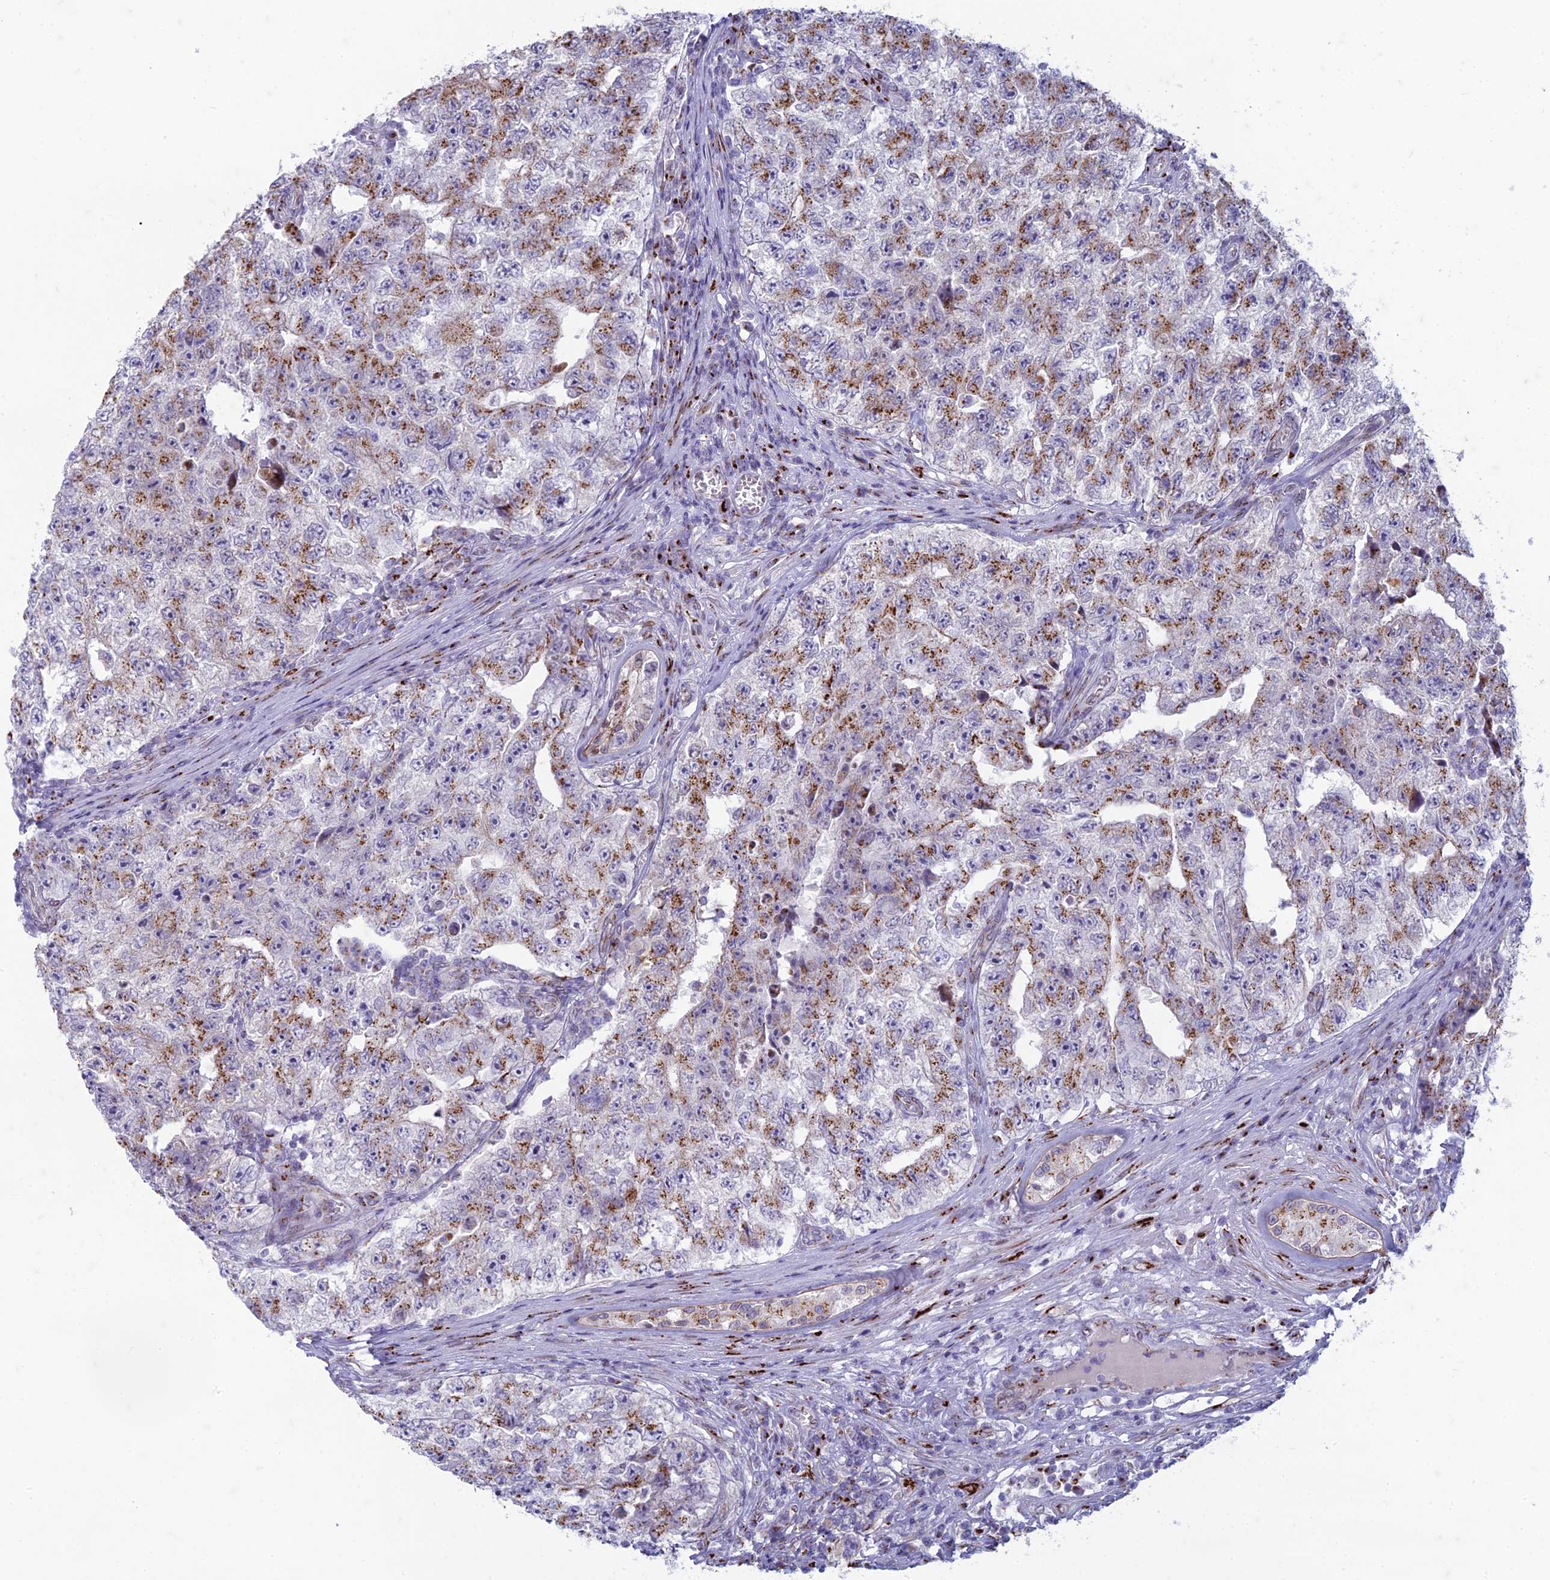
{"staining": {"intensity": "moderate", "quantity": ">75%", "location": "cytoplasmic/membranous"}, "tissue": "testis cancer", "cell_type": "Tumor cells", "image_type": "cancer", "snomed": [{"axis": "morphology", "description": "Carcinoma, Embryonal, NOS"}, {"axis": "topography", "description": "Testis"}], "caption": "Immunohistochemical staining of testis embryonal carcinoma shows medium levels of moderate cytoplasmic/membranous positivity in approximately >75% of tumor cells.", "gene": "FAM3C", "patient": {"sex": "male", "age": 17}}